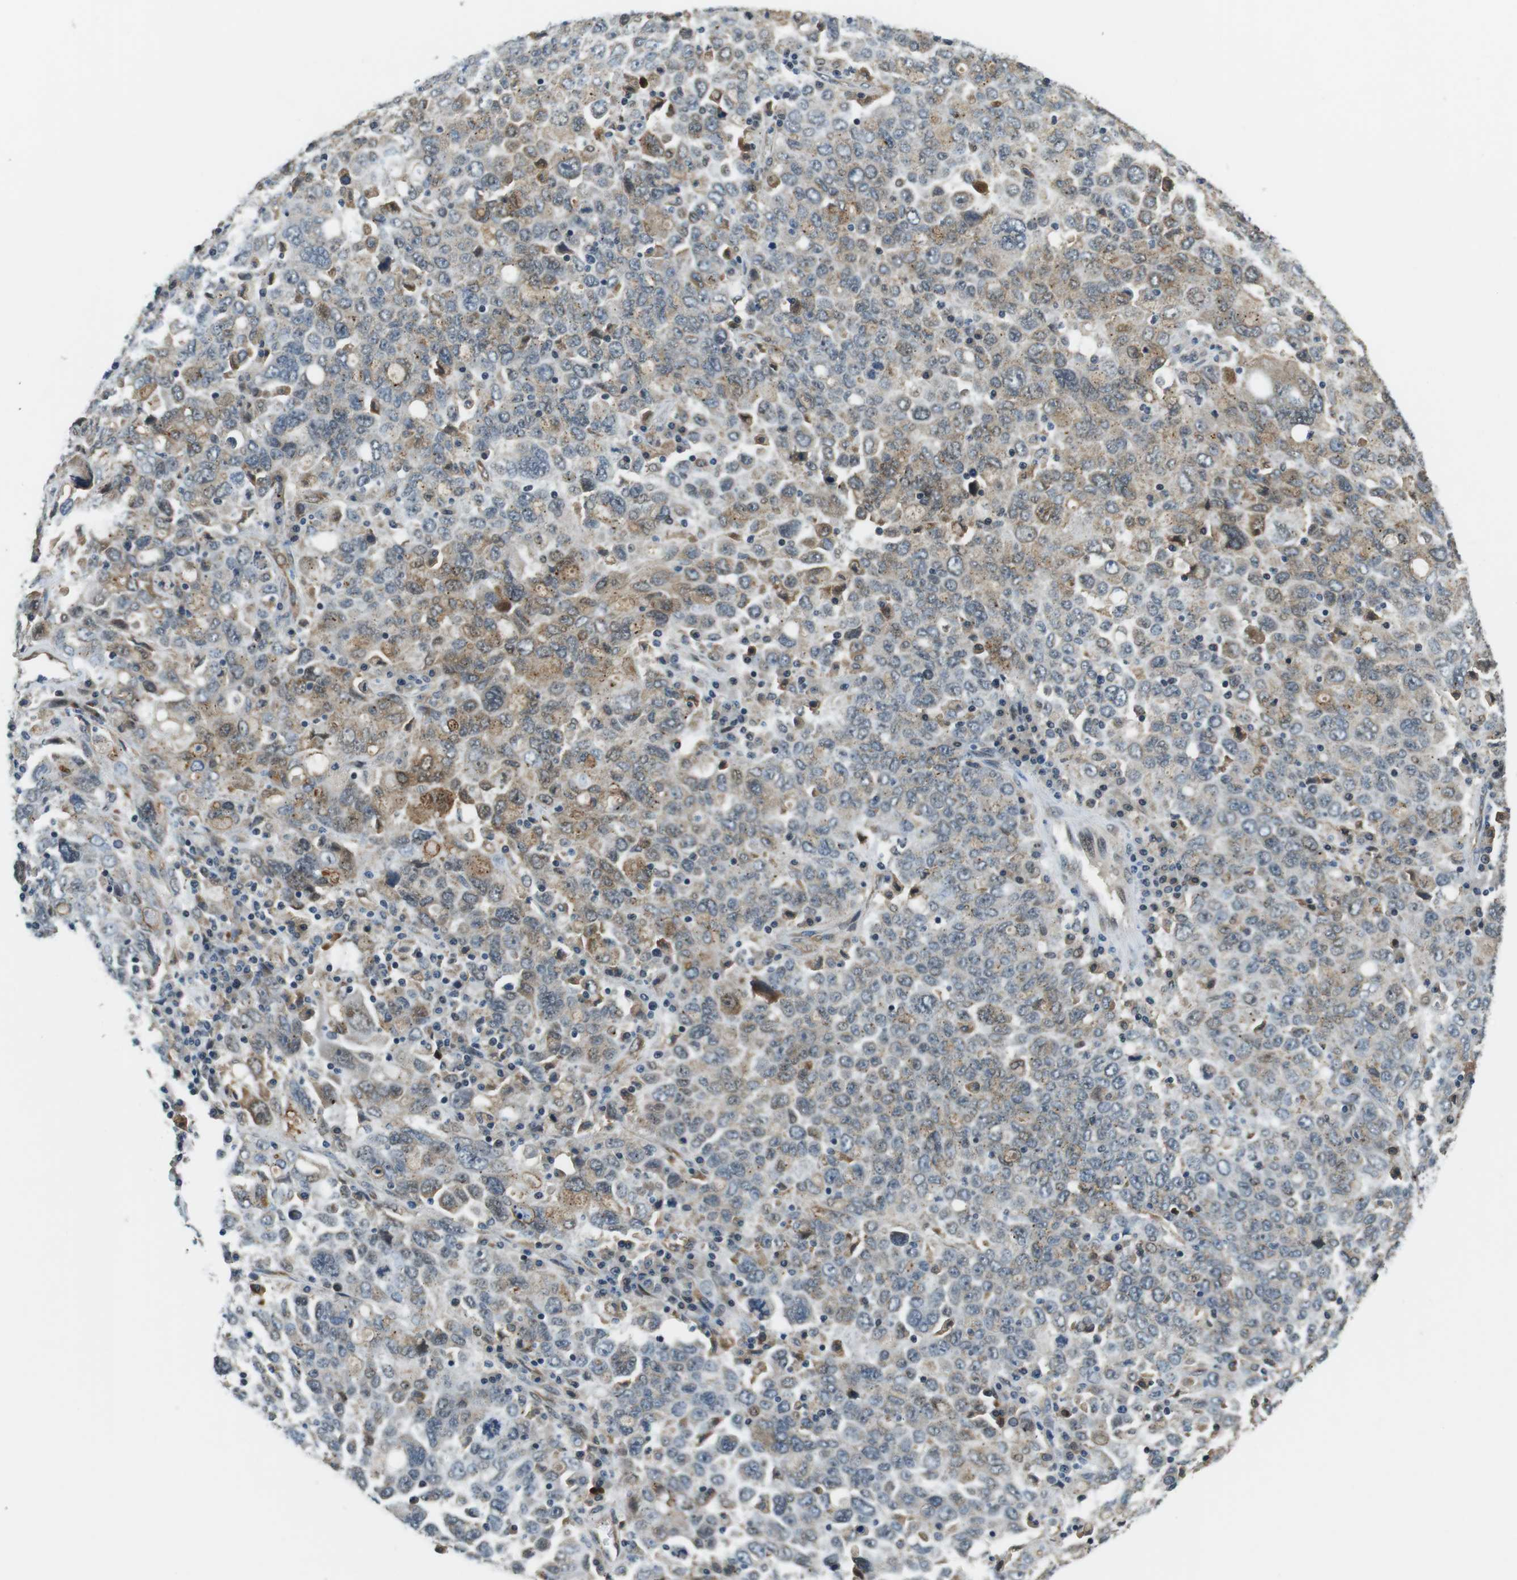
{"staining": {"intensity": "moderate", "quantity": "<25%", "location": "cytoplasmic/membranous"}, "tissue": "ovarian cancer", "cell_type": "Tumor cells", "image_type": "cancer", "snomed": [{"axis": "morphology", "description": "Carcinoma, endometroid"}, {"axis": "topography", "description": "Ovary"}], "caption": "Immunohistochemistry (IHC) (DAB) staining of human endometroid carcinoma (ovarian) displays moderate cytoplasmic/membranous protein positivity in about <25% of tumor cells. (DAB IHC, brown staining for protein, blue staining for nuclei).", "gene": "PALD1", "patient": {"sex": "female", "age": 62}}